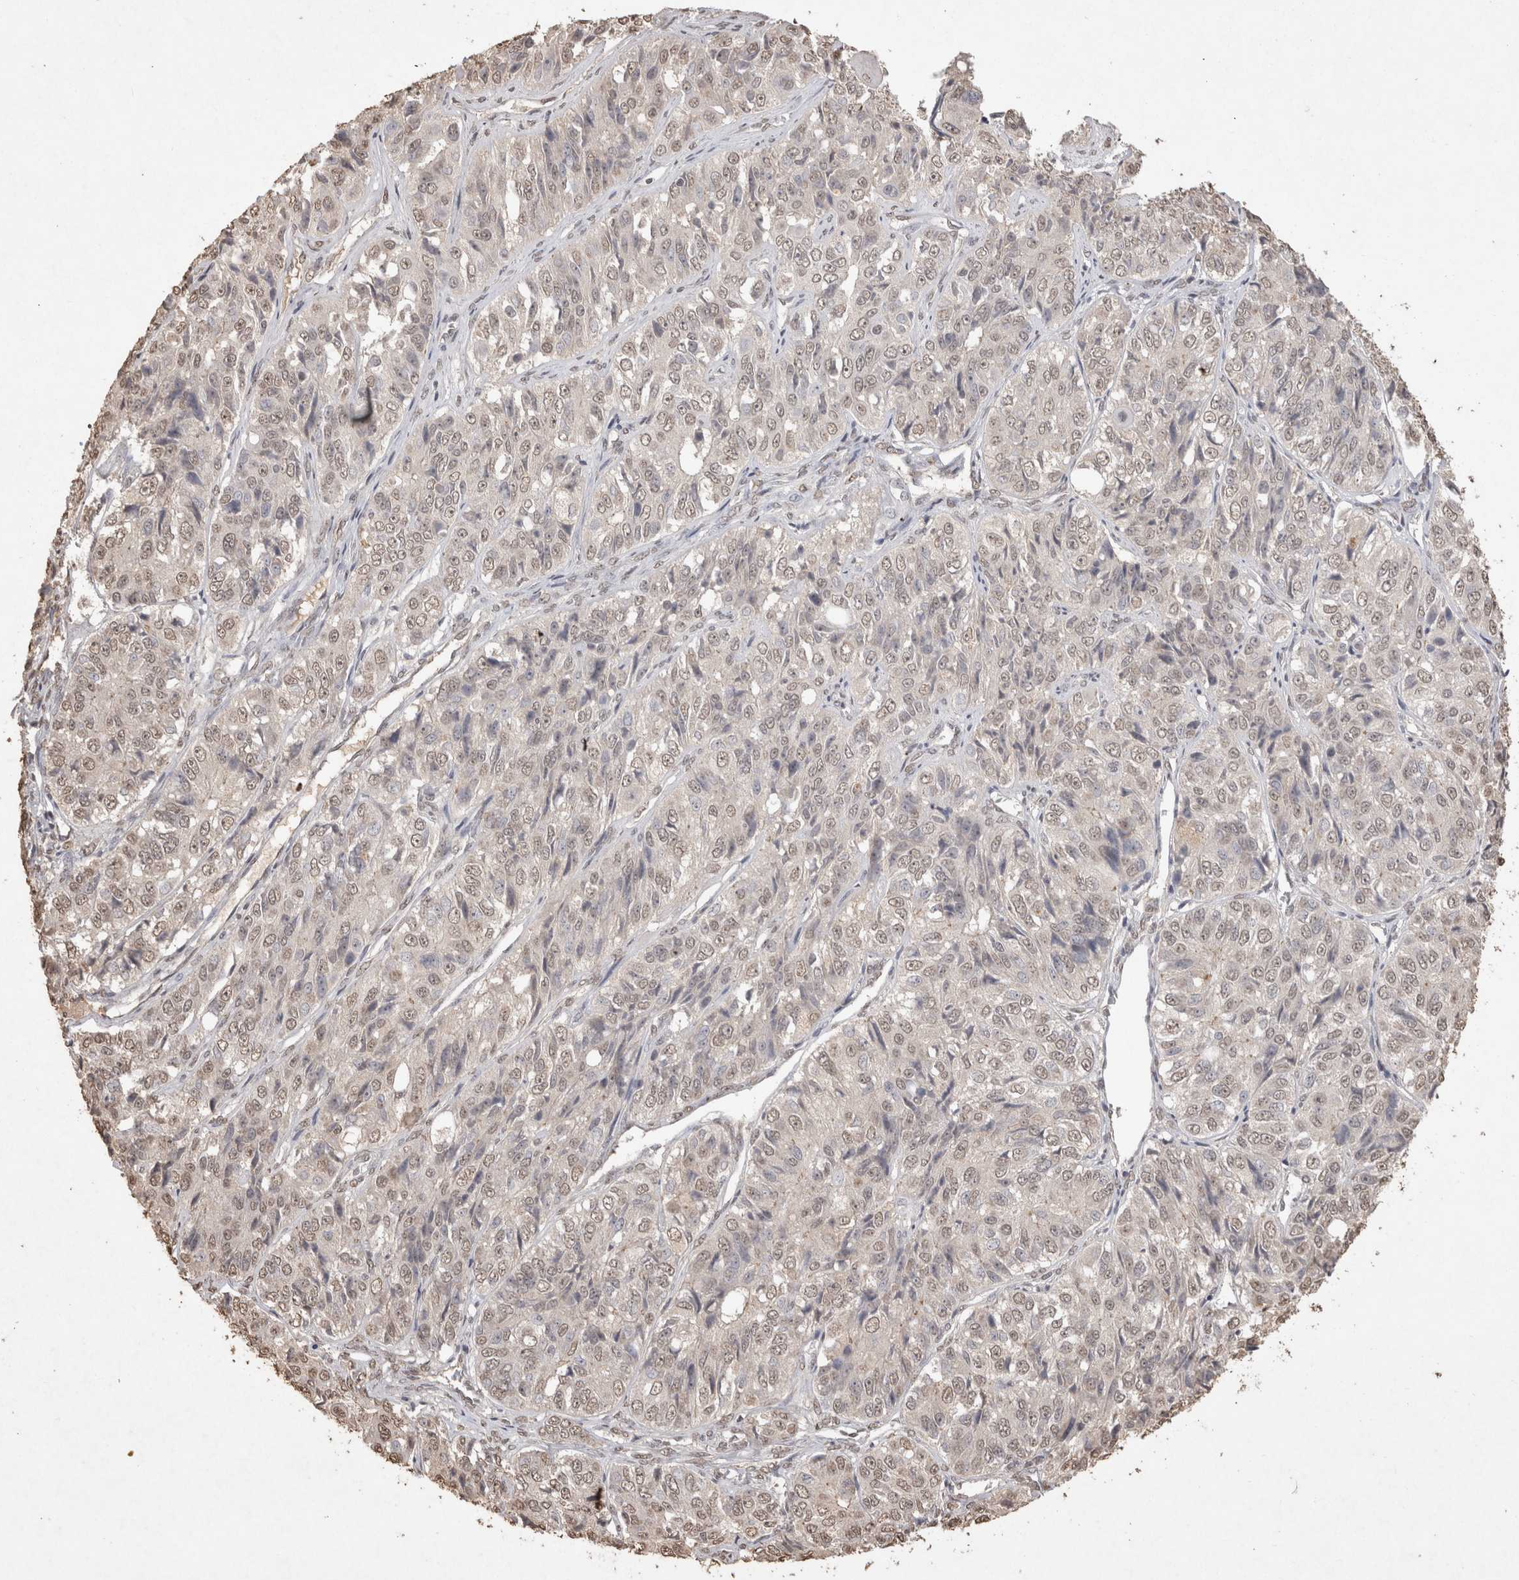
{"staining": {"intensity": "weak", "quantity": "<25%", "location": "nuclear"}, "tissue": "ovarian cancer", "cell_type": "Tumor cells", "image_type": "cancer", "snomed": [{"axis": "morphology", "description": "Carcinoma, endometroid"}, {"axis": "topography", "description": "Ovary"}], "caption": "Photomicrograph shows no protein staining in tumor cells of ovarian cancer tissue.", "gene": "MLX", "patient": {"sex": "female", "age": 51}}